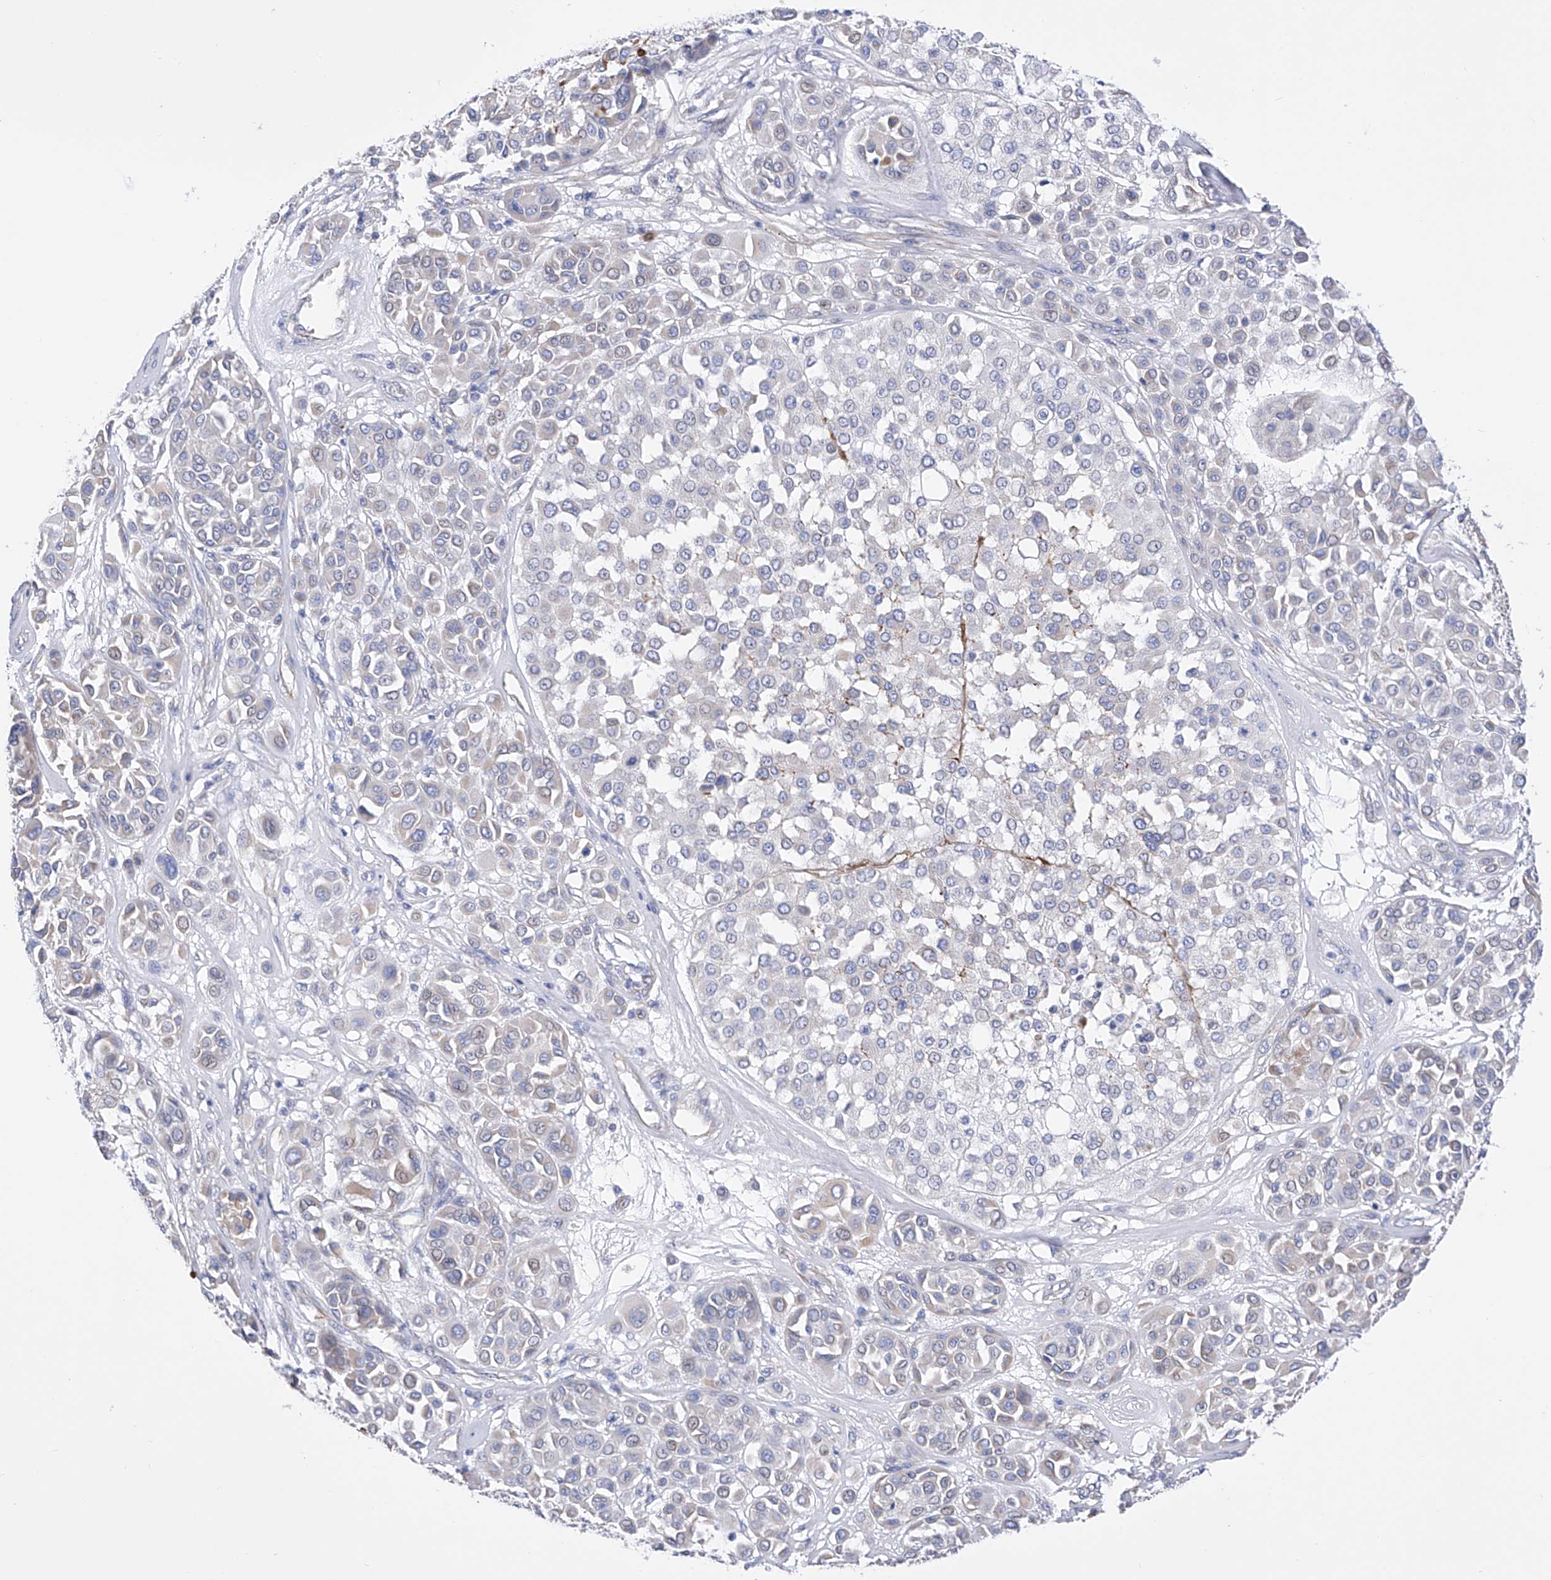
{"staining": {"intensity": "negative", "quantity": "none", "location": "none"}, "tissue": "melanoma", "cell_type": "Tumor cells", "image_type": "cancer", "snomed": [{"axis": "morphology", "description": "Malignant melanoma, Metastatic site"}, {"axis": "topography", "description": "Soft tissue"}], "caption": "There is no significant positivity in tumor cells of melanoma.", "gene": "FLG", "patient": {"sex": "male", "age": 41}}